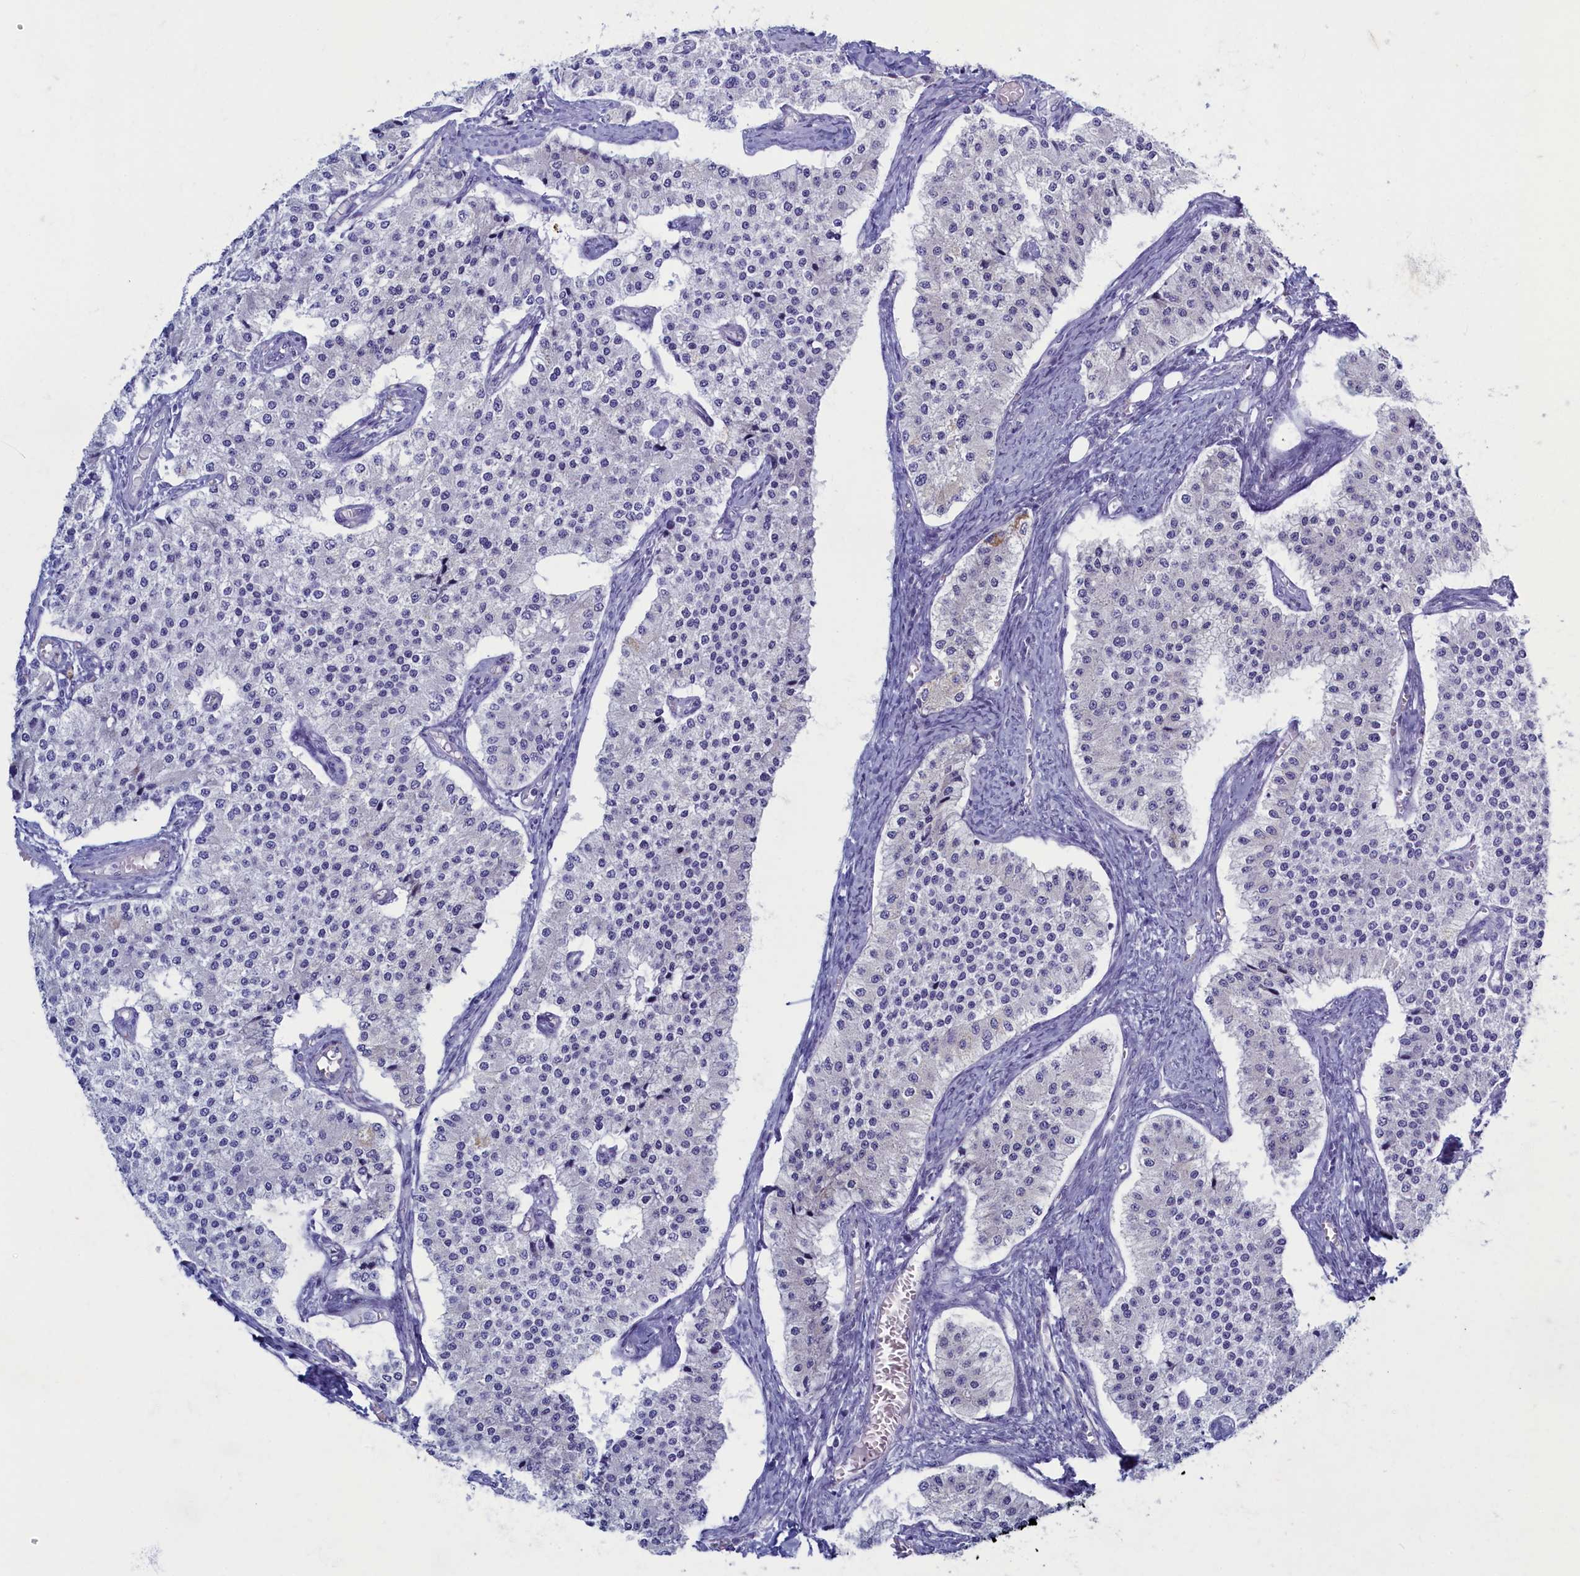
{"staining": {"intensity": "negative", "quantity": "none", "location": "none"}, "tissue": "carcinoid", "cell_type": "Tumor cells", "image_type": "cancer", "snomed": [{"axis": "morphology", "description": "Carcinoid, malignant, NOS"}, {"axis": "topography", "description": "Colon"}], "caption": "IHC of malignant carcinoid reveals no expression in tumor cells.", "gene": "OCIAD2", "patient": {"sex": "female", "age": 52}}